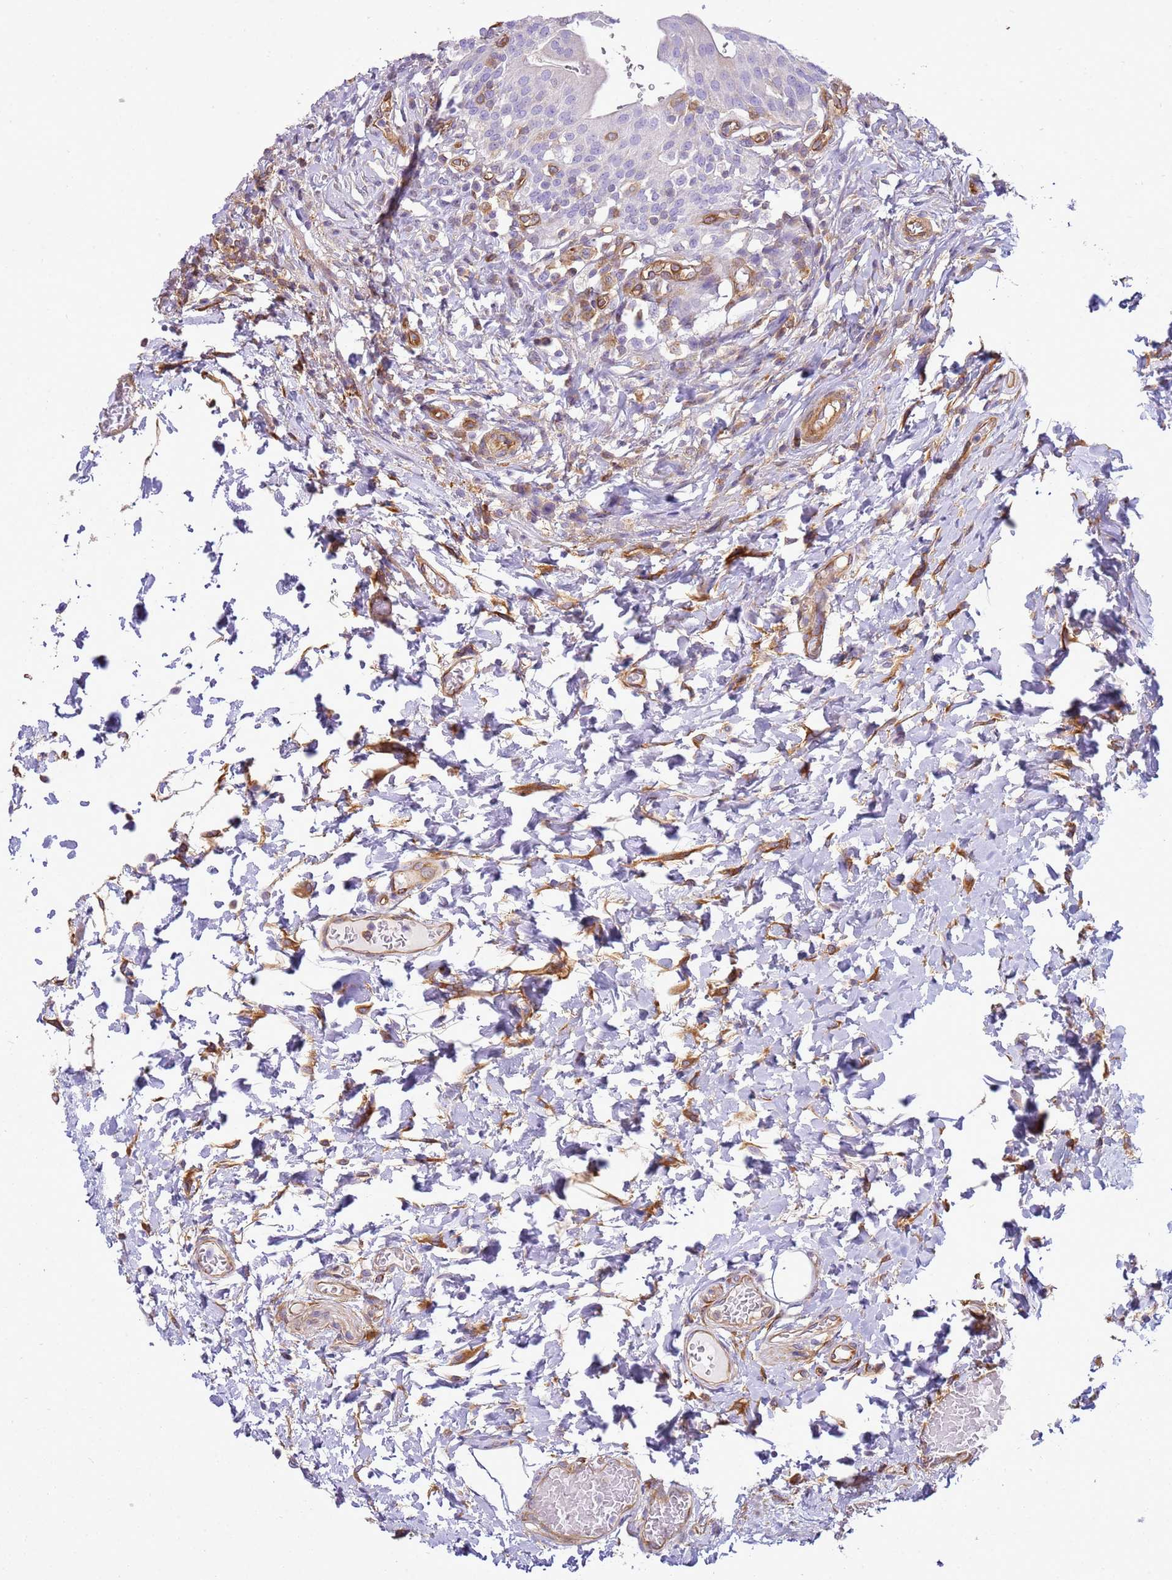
{"staining": {"intensity": "strong", "quantity": "25%-75%", "location": "cytoplasmic/membranous"}, "tissue": "urinary bladder", "cell_type": "Urothelial cells", "image_type": "normal", "snomed": [{"axis": "morphology", "description": "Normal tissue, NOS"}, {"axis": "morphology", "description": "Inflammation, NOS"}, {"axis": "topography", "description": "Urinary bladder"}], "caption": "An immunohistochemistry (IHC) histopathology image of unremarkable tissue is shown. Protein staining in brown shows strong cytoplasmic/membranous positivity in urinary bladder within urothelial cells.", "gene": "SNX21", "patient": {"sex": "male", "age": 64}}